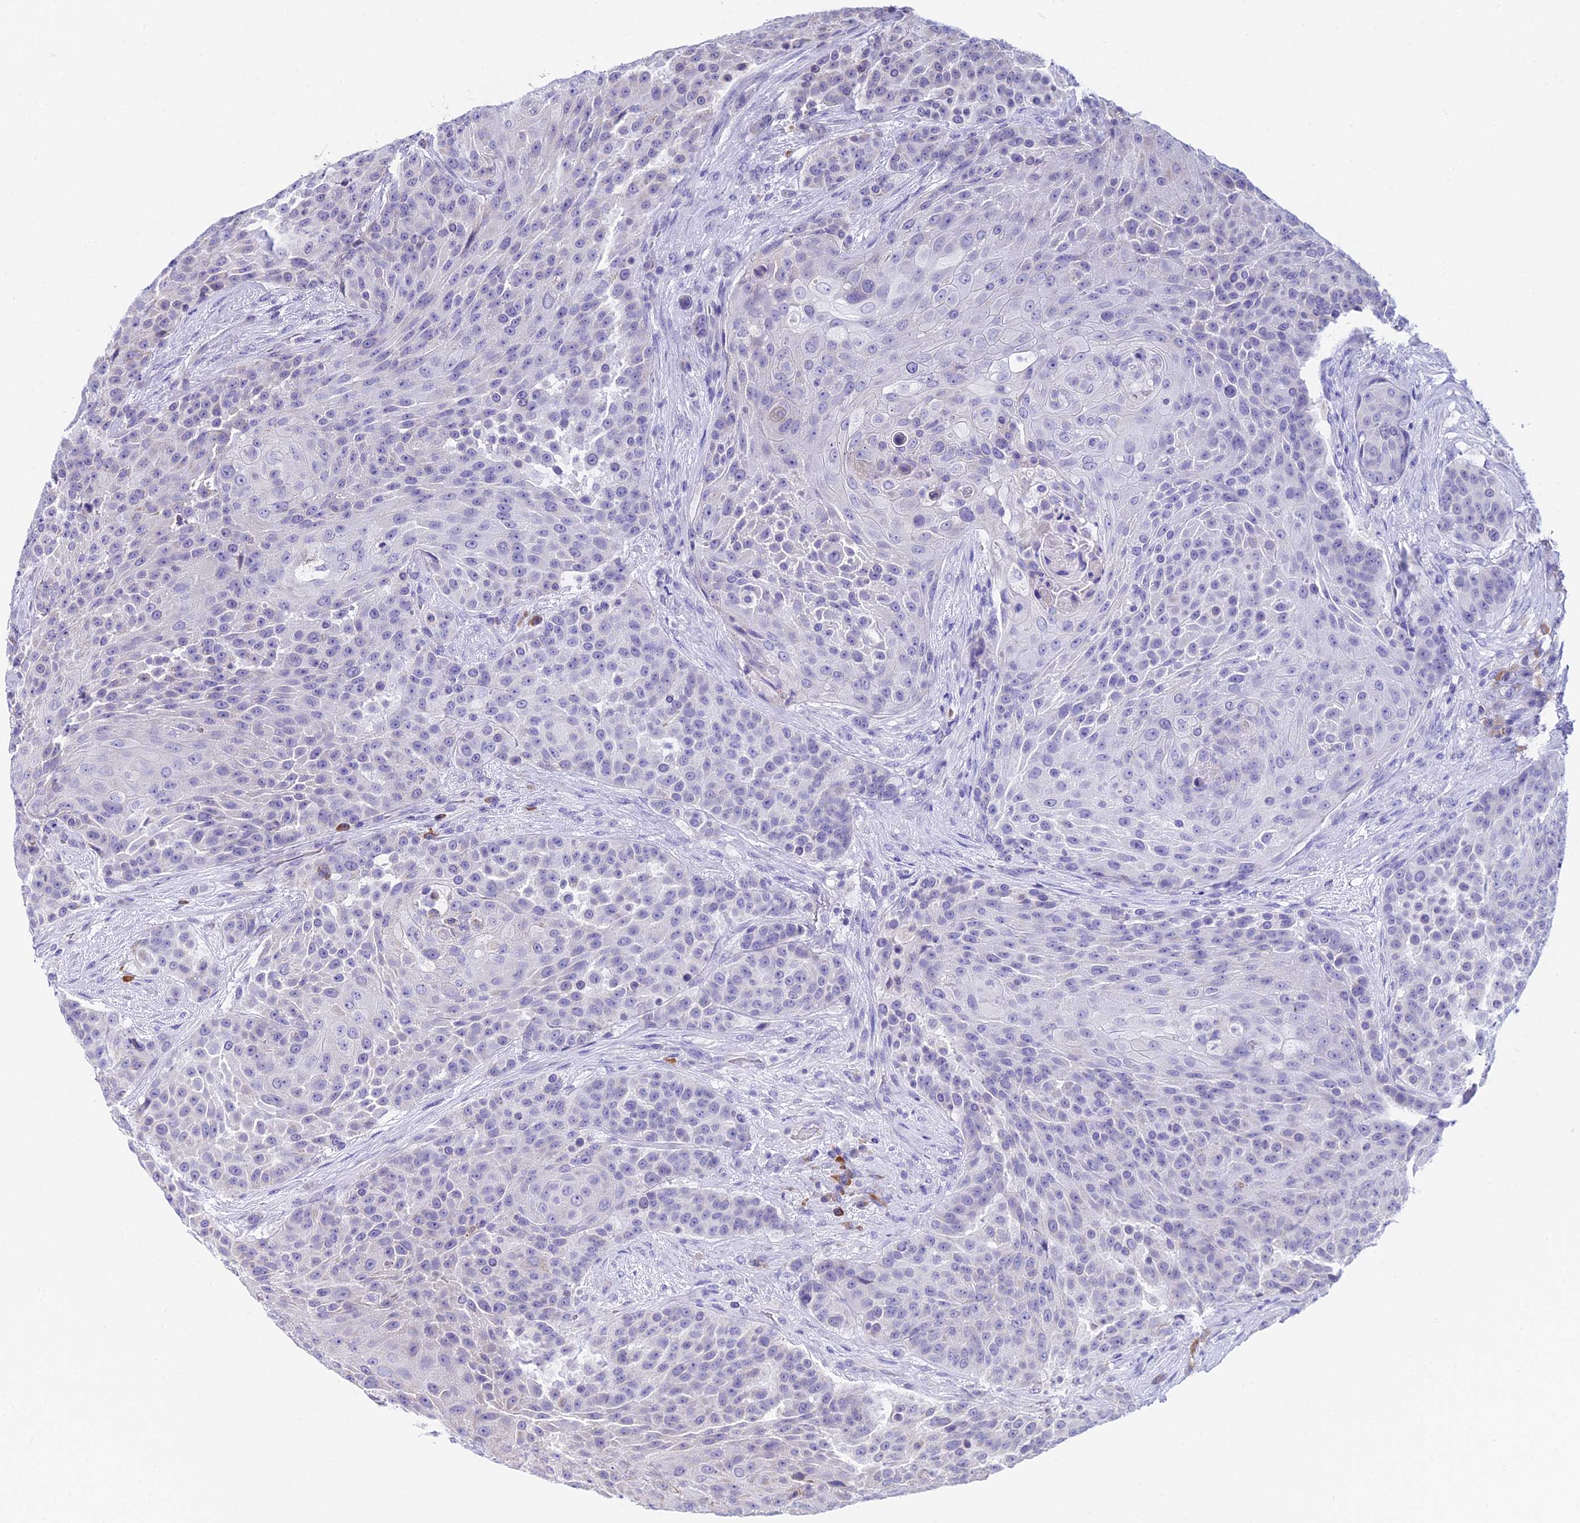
{"staining": {"intensity": "negative", "quantity": "none", "location": "none"}, "tissue": "urothelial cancer", "cell_type": "Tumor cells", "image_type": "cancer", "snomed": [{"axis": "morphology", "description": "Urothelial carcinoma, High grade"}, {"axis": "topography", "description": "Urinary bladder"}], "caption": "Urothelial carcinoma (high-grade) was stained to show a protein in brown. There is no significant positivity in tumor cells.", "gene": "CDNF", "patient": {"sex": "female", "age": 63}}